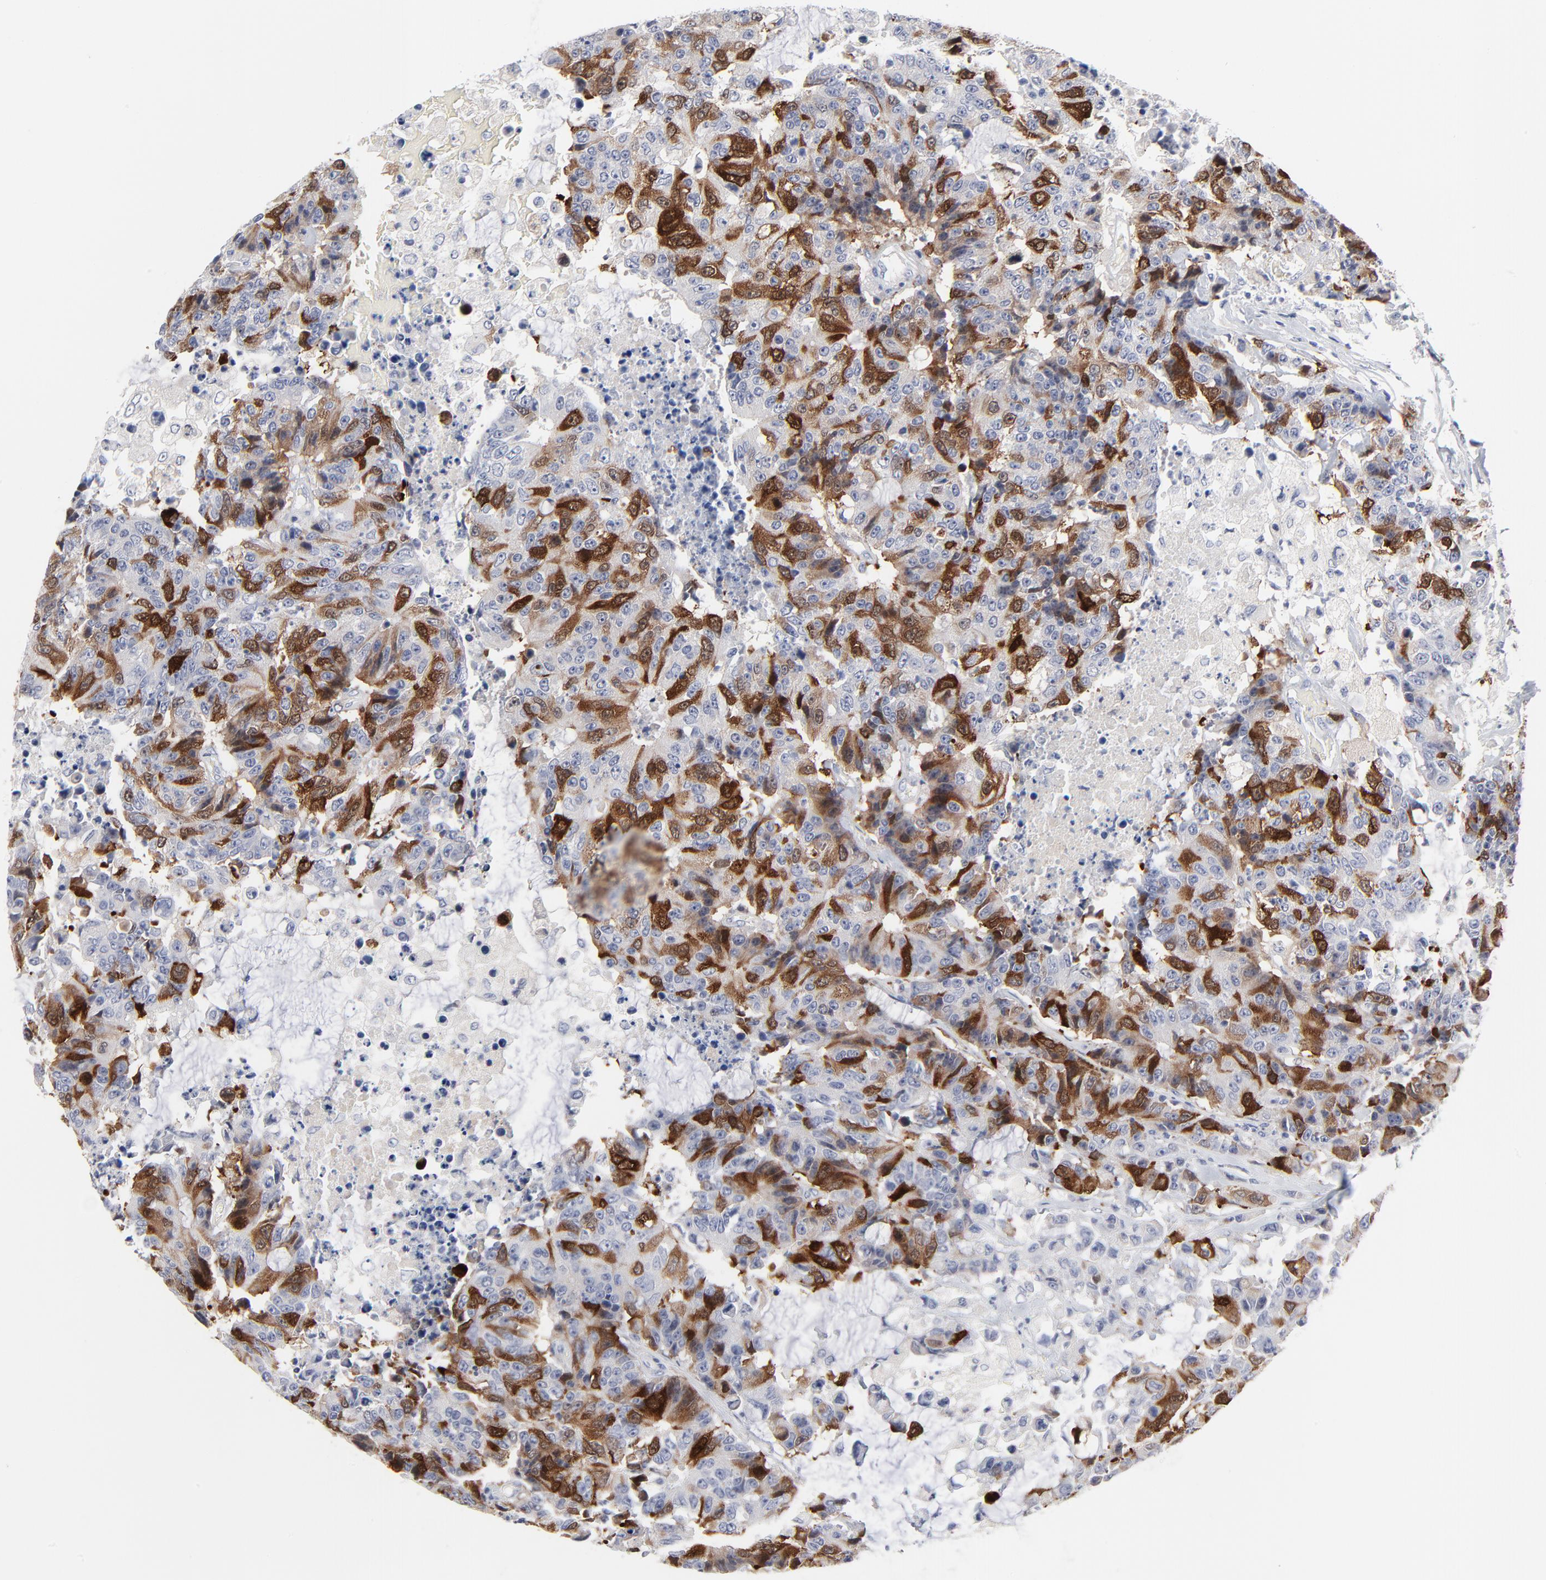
{"staining": {"intensity": "strong", "quantity": ">75%", "location": "cytoplasmic/membranous,nuclear"}, "tissue": "colorectal cancer", "cell_type": "Tumor cells", "image_type": "cancer", "snomed": [{"axis": "morphology", "description": "Adenocarcinoma, NOS"}, {"axis": "topography", "description": "Colon"}], "caption": "Adenocarcinoma (colorectal) tissue shows strong cytoplasmic/membranous and nuclear expression in approximately >75% of tumor cells (DAB = brown stain, brightfield microscopy at high magnification).", "gene": "CDK1", "patient": {"sex": "female", "age": 86}}